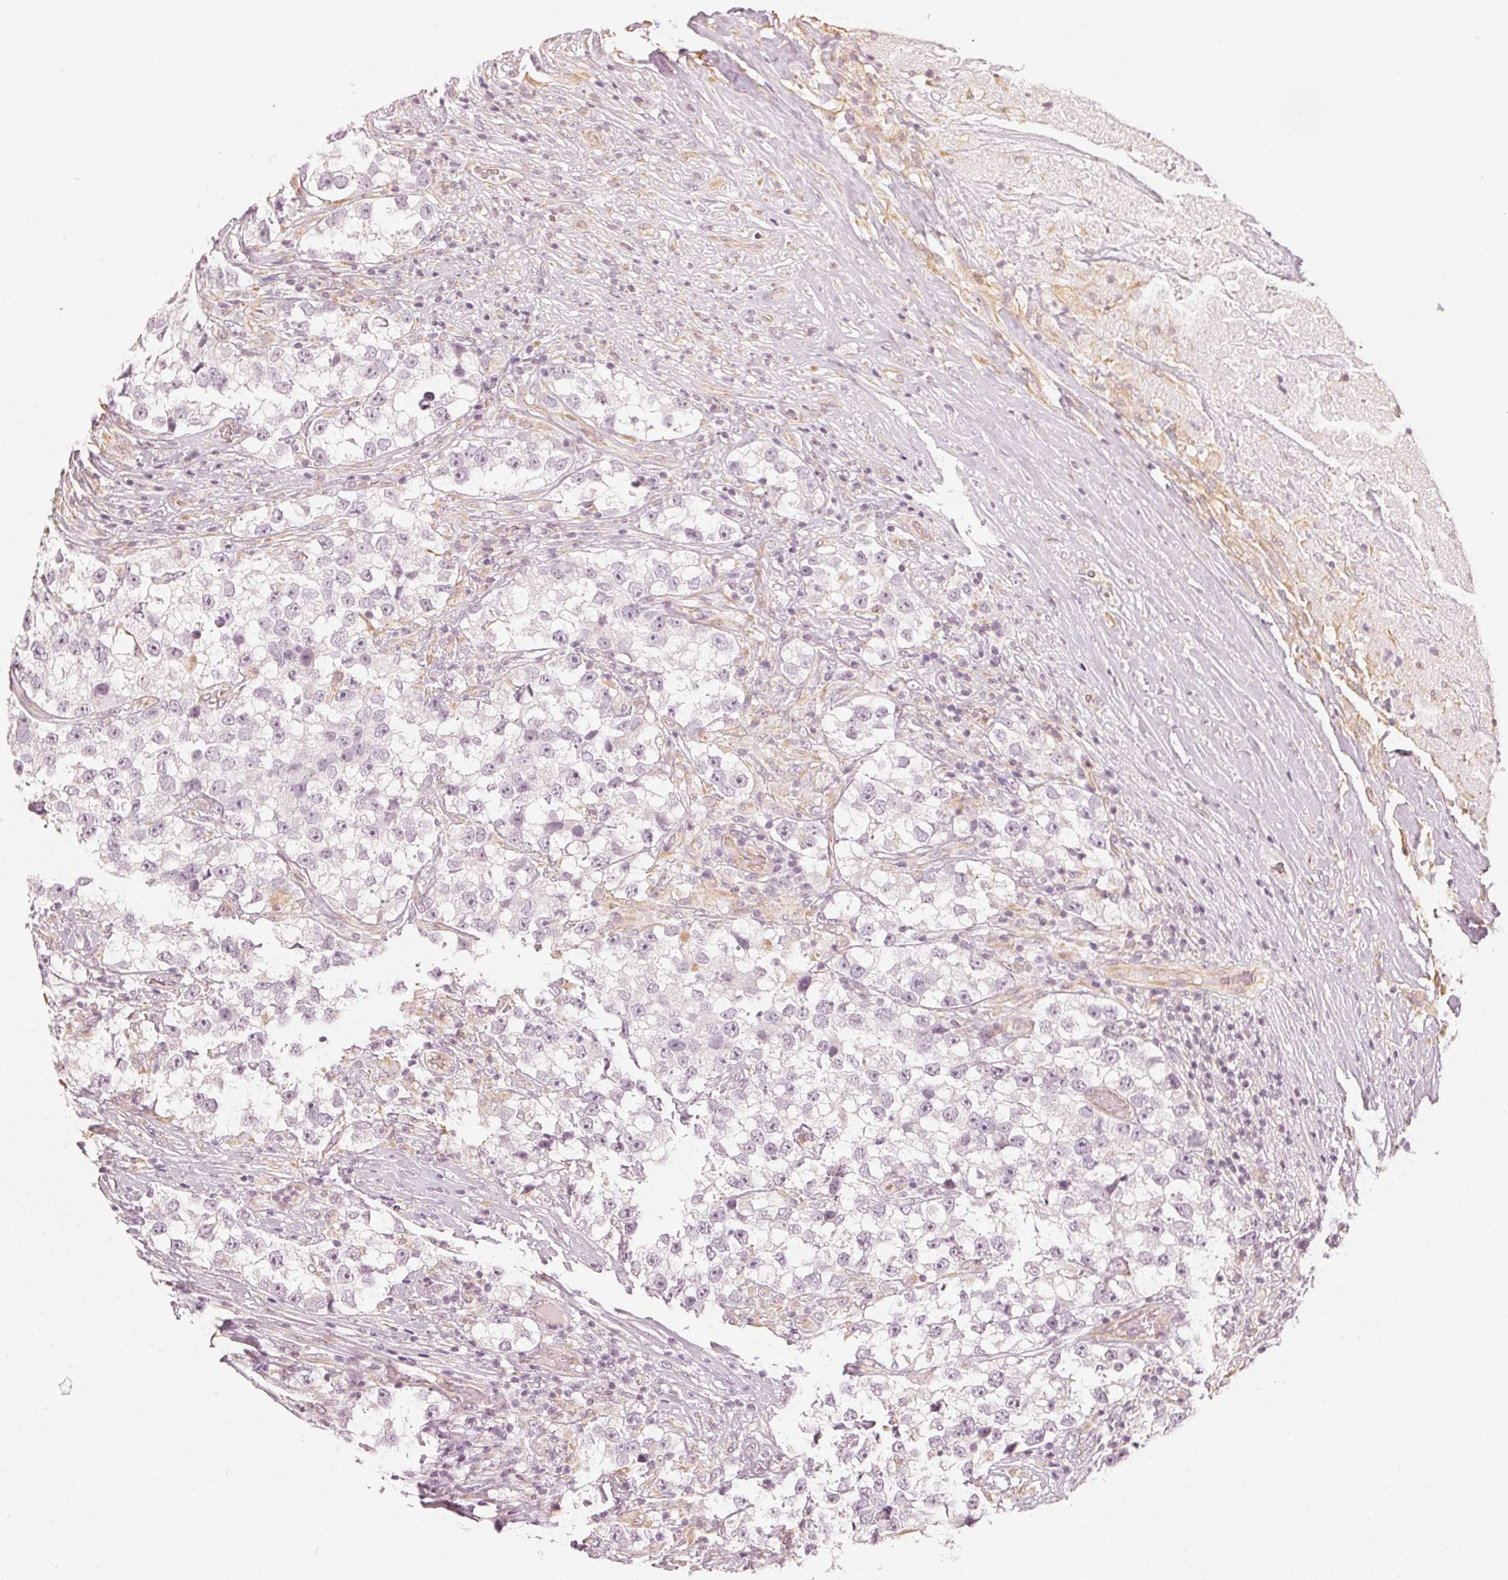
{"staining": {"intensity": "negative", "quantity": "none", "location": "none"}, "tissue": "testis cancer", "cell_type": "Tumor cells", "image_type": "cancer", "snomed": [{"axis": "morphology", "description": "Seminoma, NOS"}, {"axis": "topography", "description": "Testis"}], "caption": "This is a histopathology image of IHC staining of testis seminoma, which shows no expression in tumor cells. The staining is performed using DAB (3,3'-diaminobenzidine) brown chromogen with nuclei counter-stained in using hematoxylin.", "gene": "APLP1", "patient": {"sex": "male", "age": 46}}